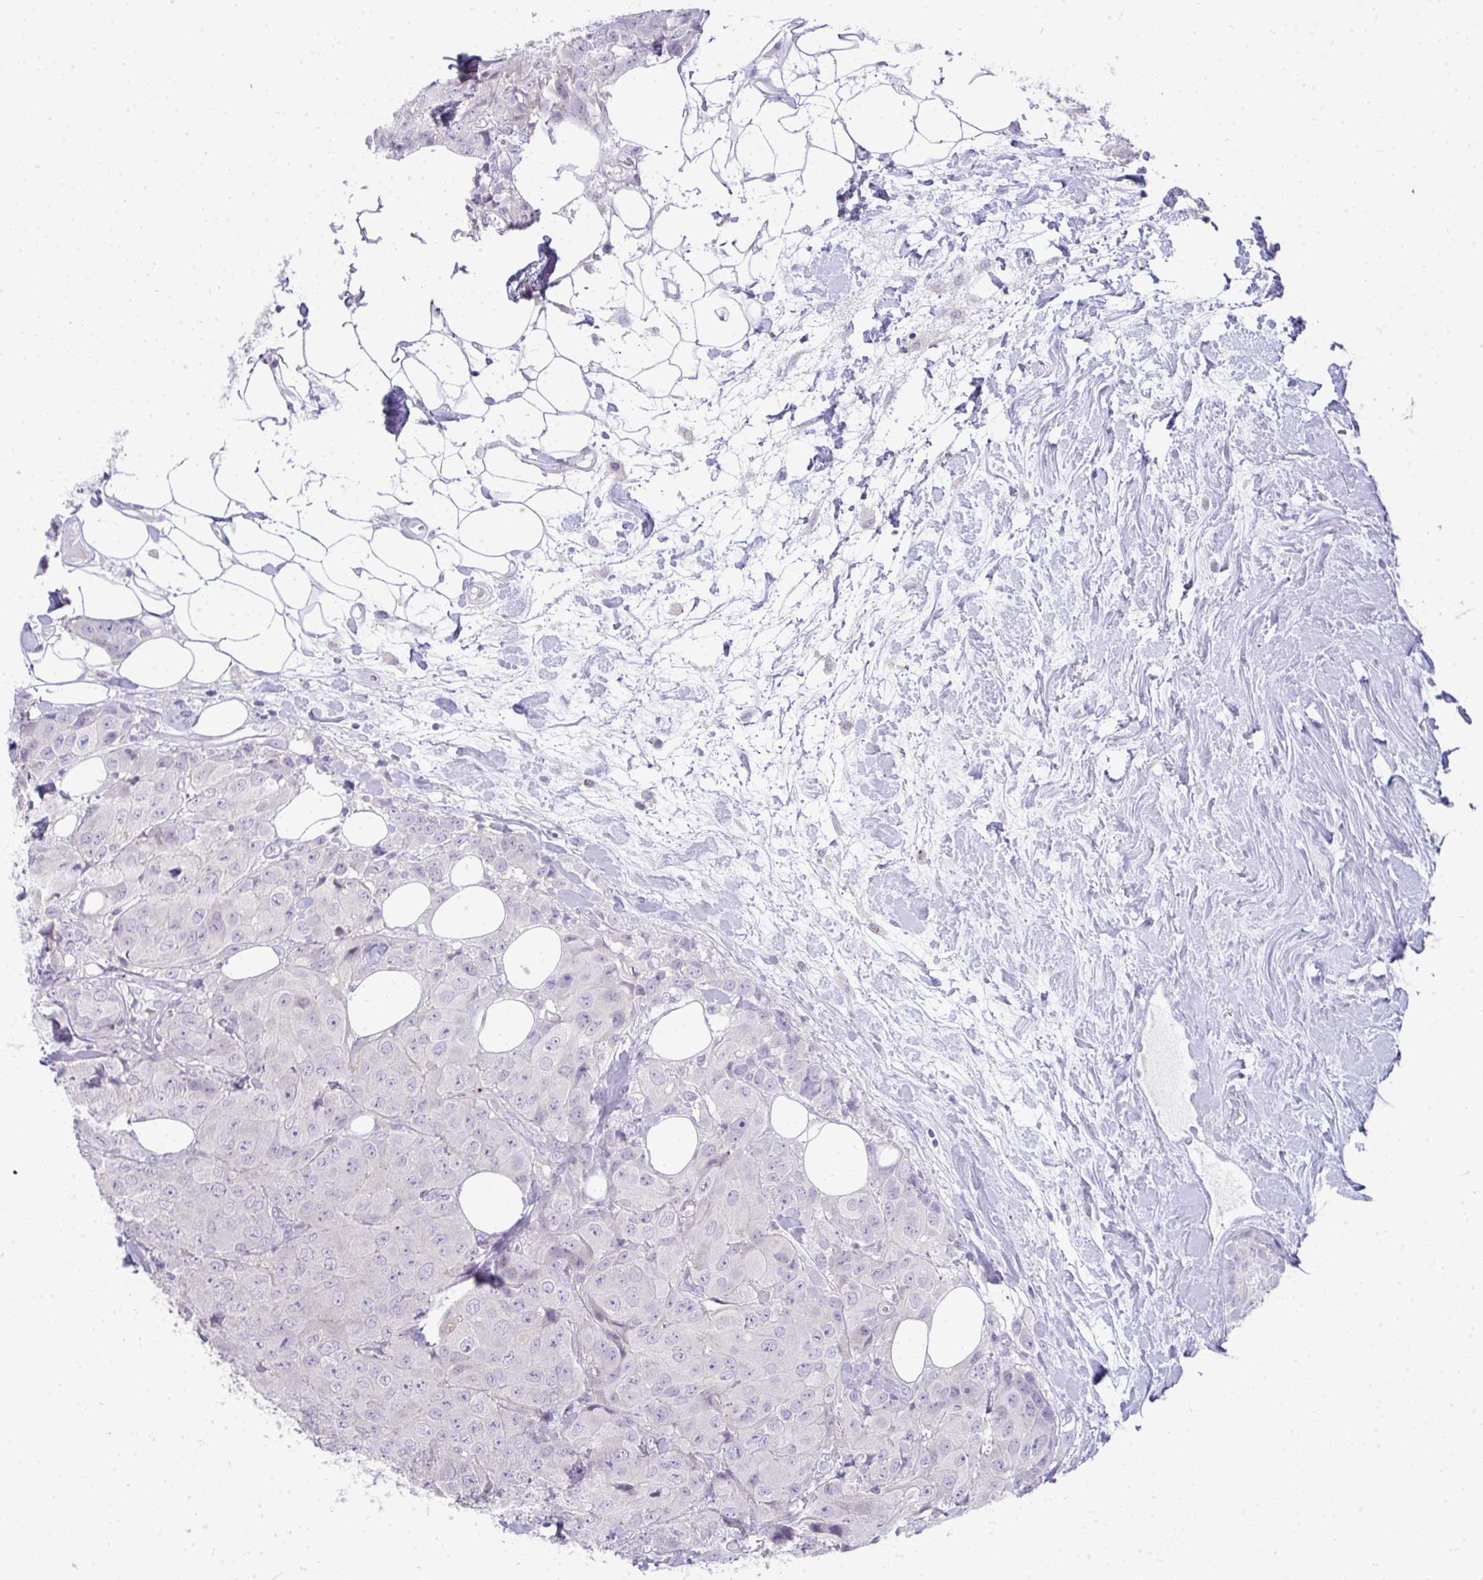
{"staining": {"intensity": "negative", "quantity": "none", "location": "none"}, "tissue": "breast cancer", "cell_type": "Tumor cells", "image_type": "cancer", "snomed": [{"axis": "morphology", "description": "Duct carcinoma"}, {"axis": "topography", "description": "Breast"}], "caption": "Histopathology image shows no significant protein positivity in tumor cells of invasive ductal carcinoma (breast).", "gene": "VPS4B", "patient": {"sex": "female", "age": 43}}